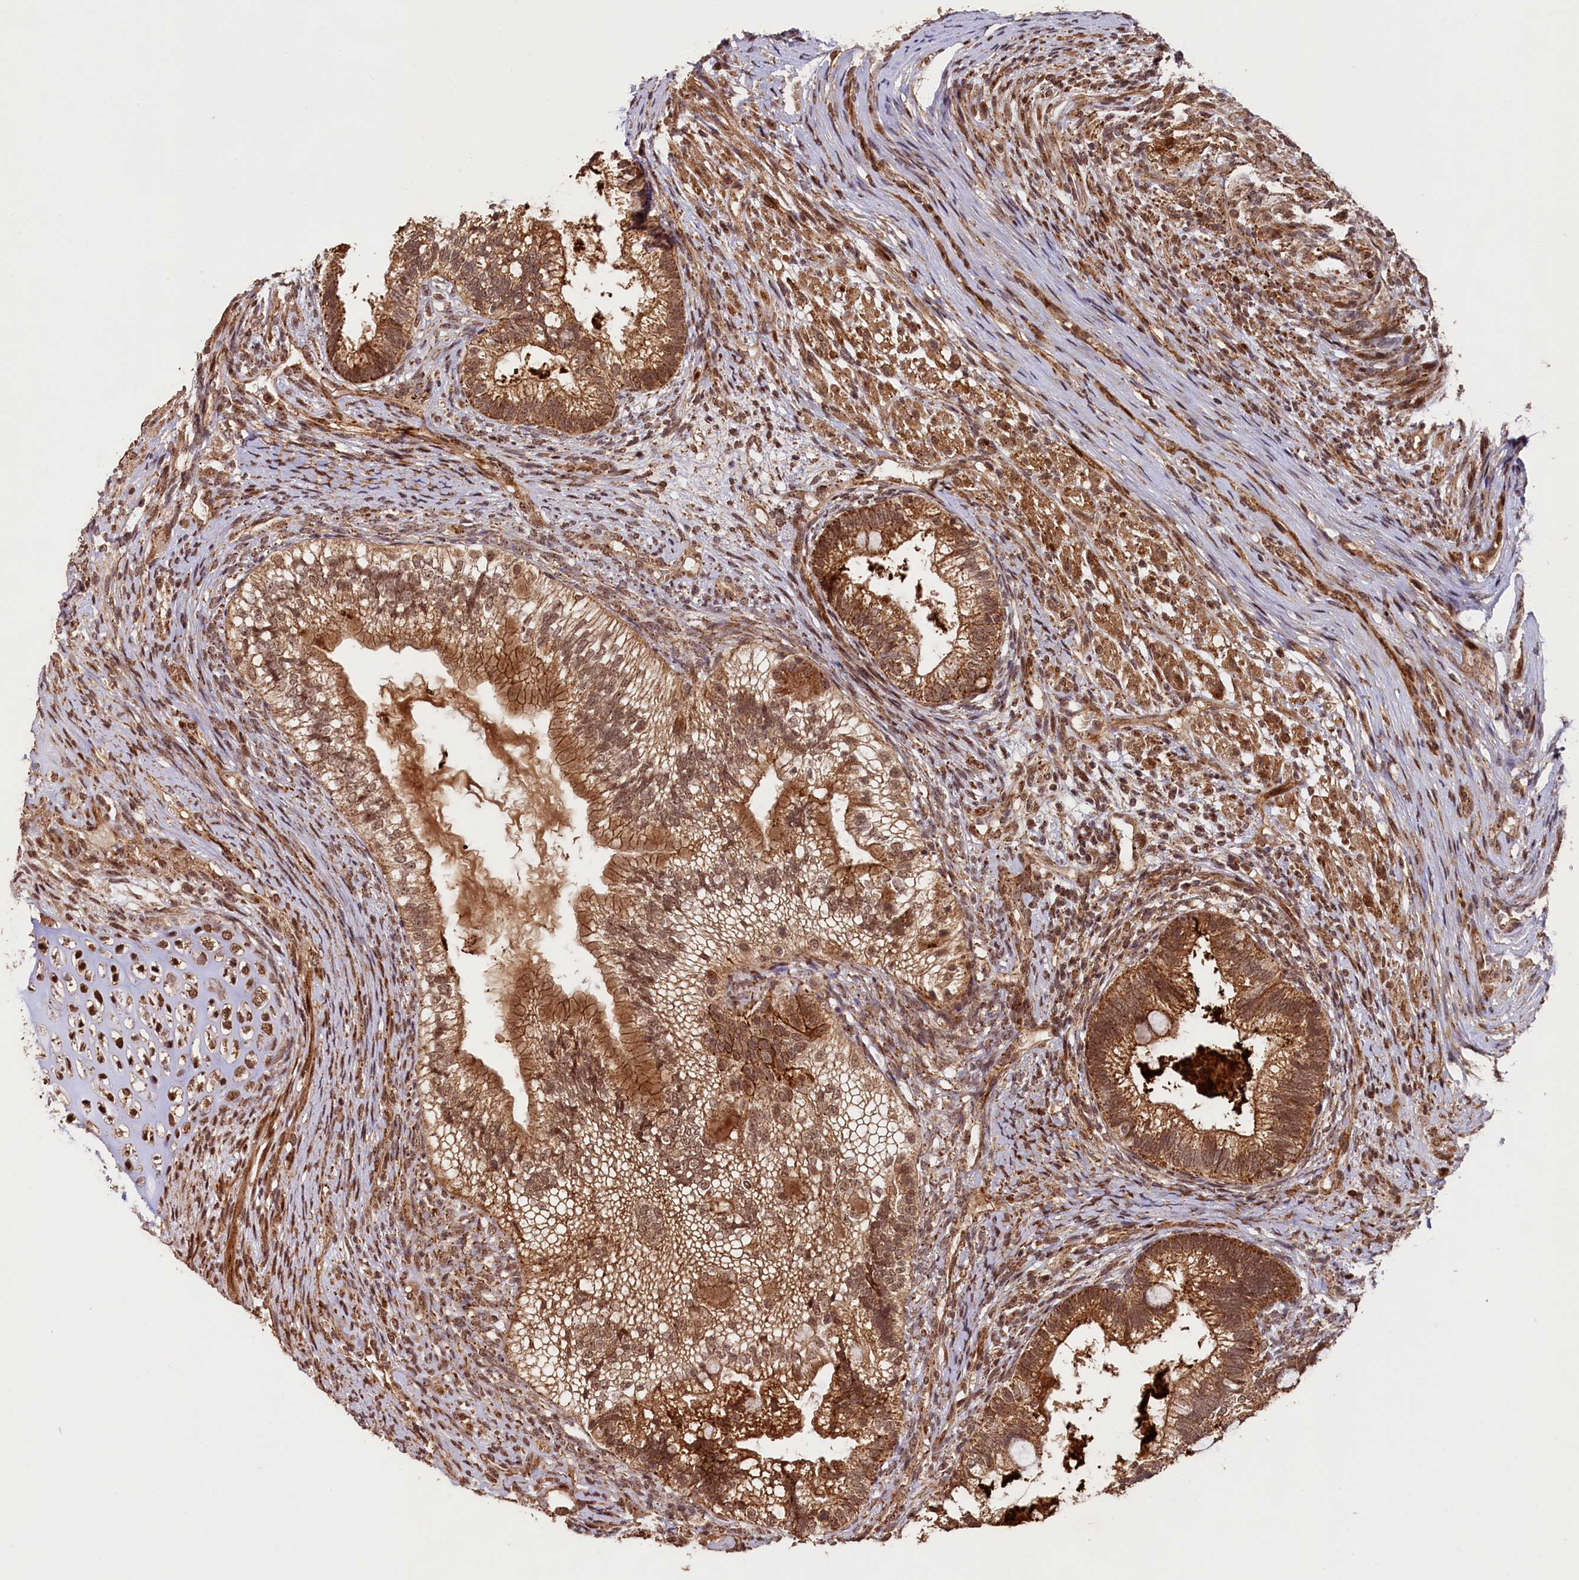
{"staining": {"intensity": "moderate", "quantity": ">75%", "location": "cytoplasmic/membranous,nuclear"}, "tissue": "testis cancer", "cell_type": "Tumor cells", "image_type": "cancer", "snomed": [{"axis": "morphology", "description": "Seminoma, NOS"}, {"axis": "morphology", "description": "Carcinoma, Embryonal, NOS"}, {"axis": "topography", "description": "Testis"}], "caption": "Embryonal carcinoma (testis) stained with a brown dye demonstrates moderate cytoplasmic/membranous and nuclear positive expression in about >75% of tumor cells.", "gene": "SHPRH", "patient": {"sex": "male", "age": 28}}